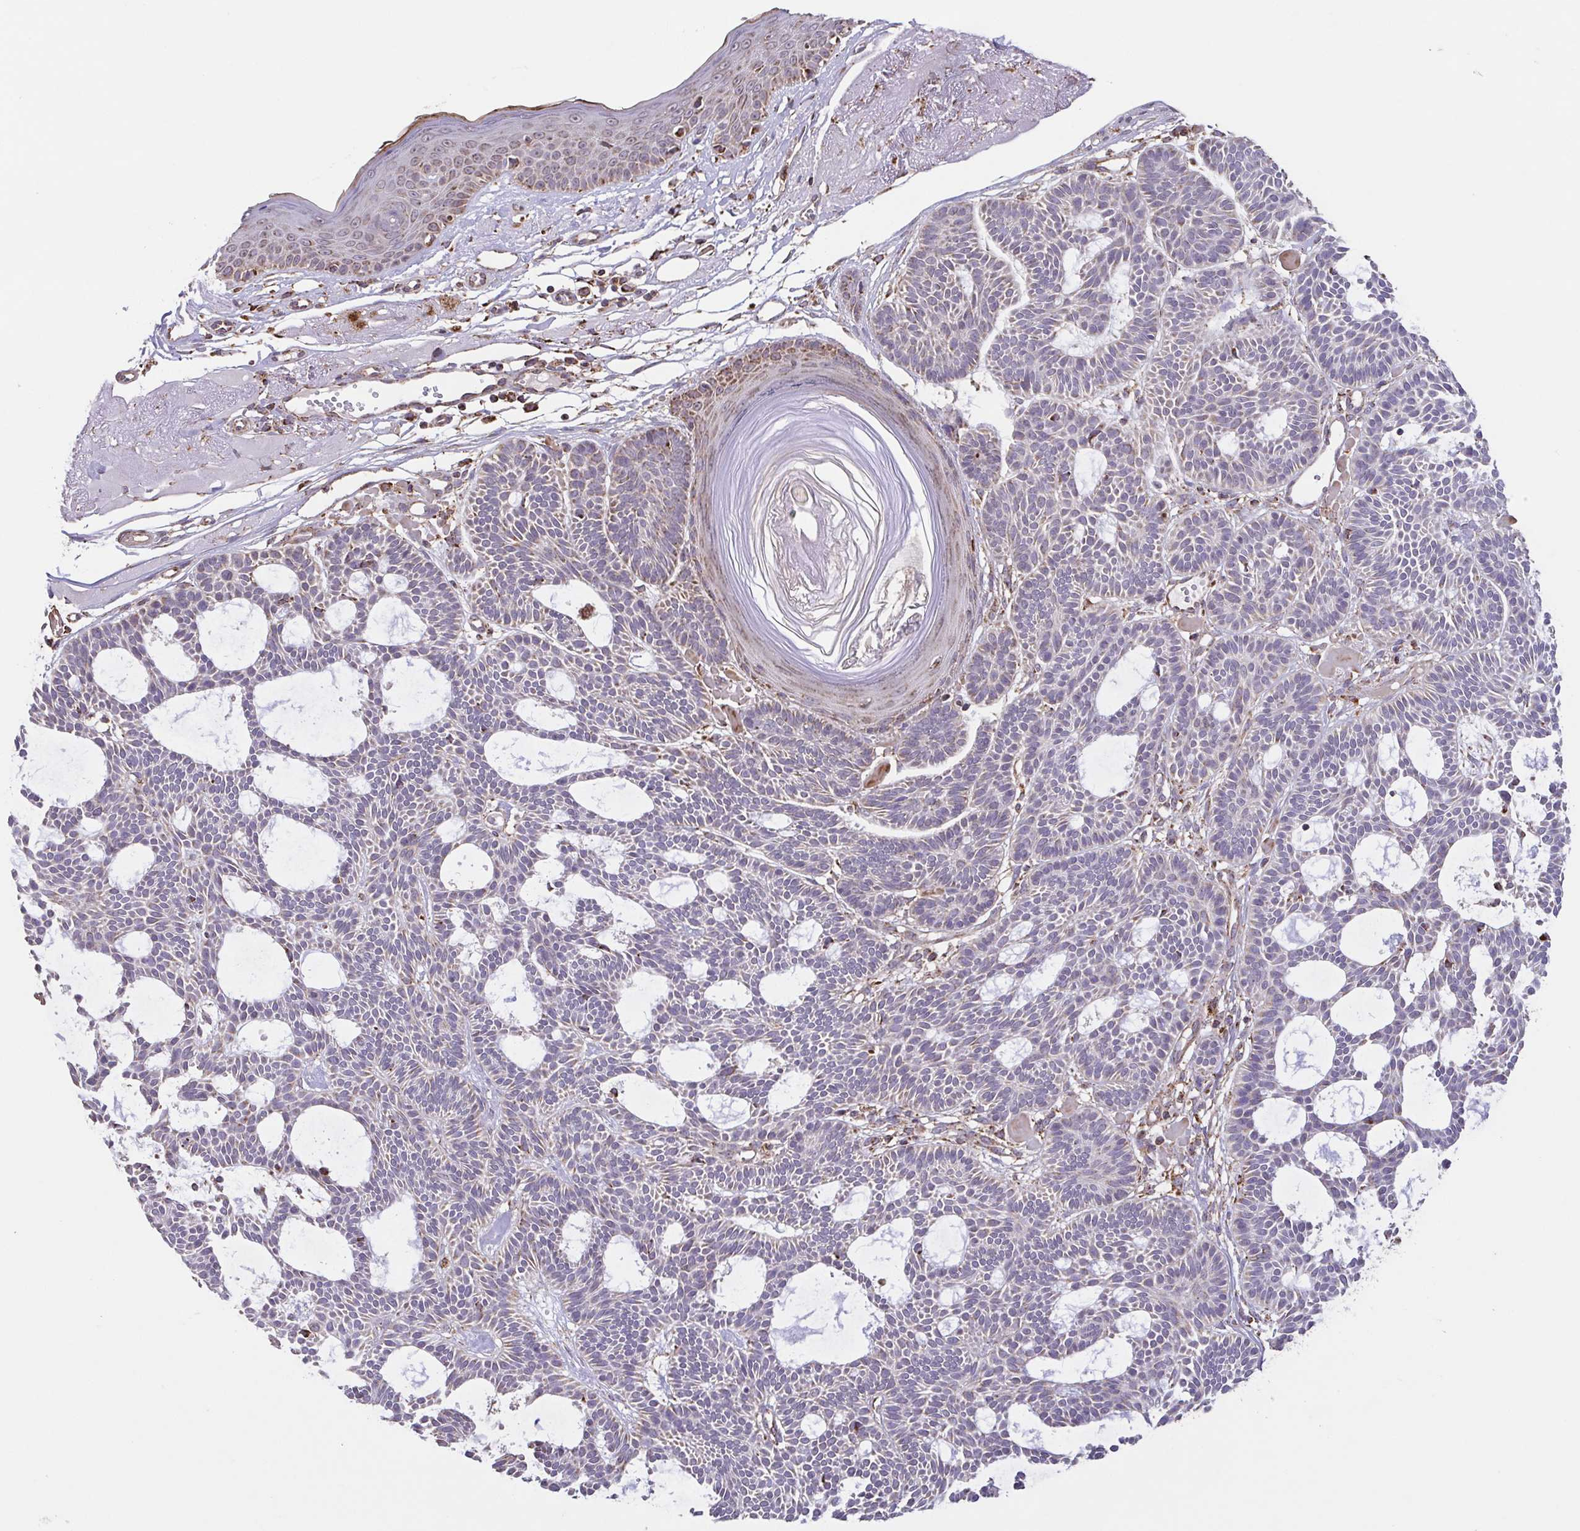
{"staining": {"intensity": "negative", "quantity": "none", "location": "none"}, "tissue": "skin cancer", "cell_type": "Tumor cells", "image_type": "cancer", "snomed": [{"axis": "morphology", "description": "Basal cell carcinoma"}, {"axis": "topography", "description": "Skin"}], "caption": "Immunohistochemical staining of skin cancer shows no significant staining in tumor cells. Brightfield microscopy of immunohistochemistry (IHC) stained with DAB (3,3'-diaminobenzidine) (brown) and hematoxylin (blue), captured at high magnification.", "gene": "DIP2B", "patient": {"sex": "male", "age": 85}}